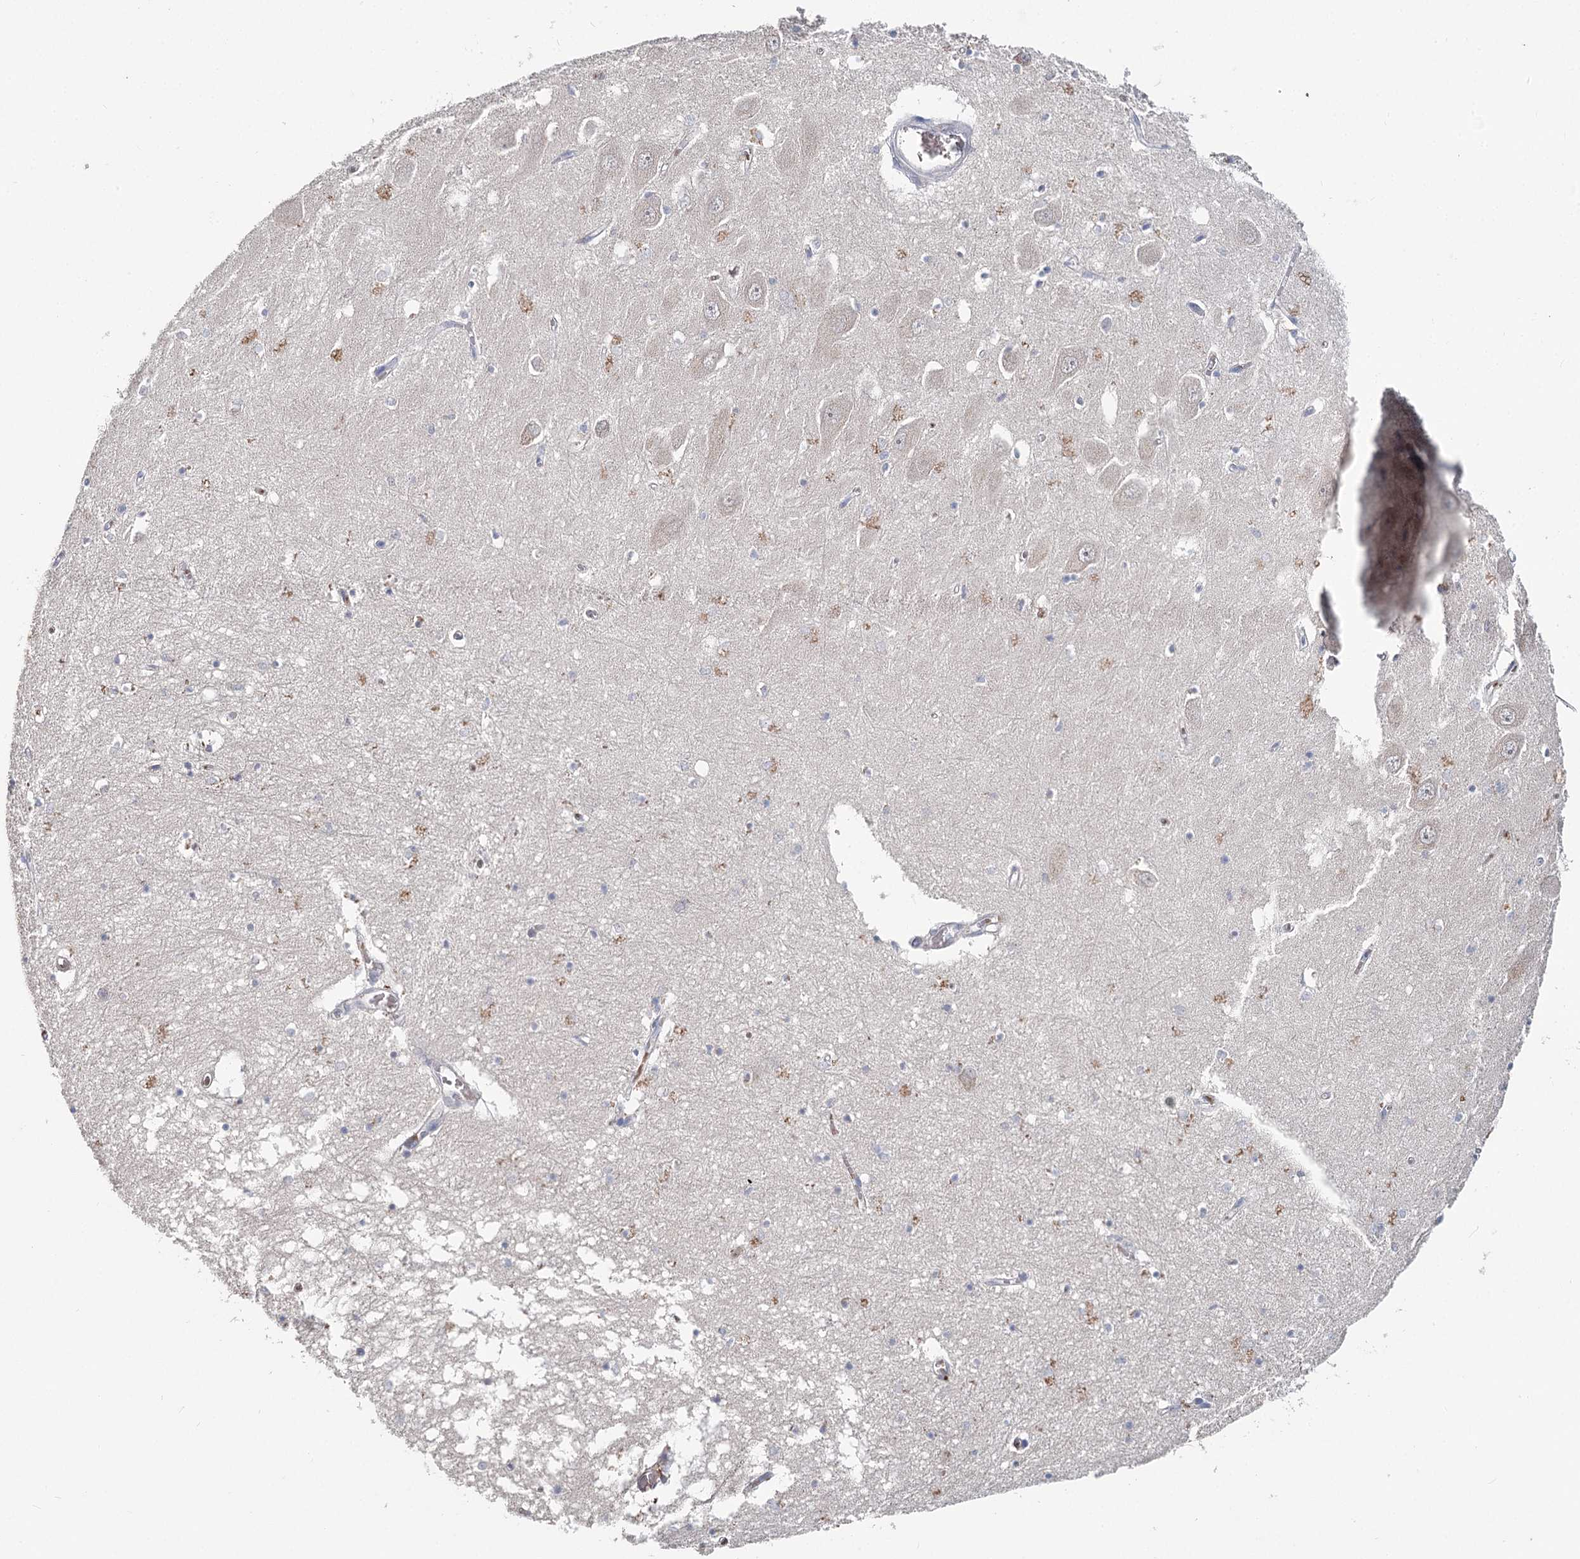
{"staining": {"intensity": "weak", "quantity": "<25%", "location": "cytoplasmic/membranous"}, "tissue": "hippocampus", "cell_type": "Glial cells", "image_type": "normal", "snomed": [{"axis": "morphology", "description": "Normal tissue, NOS"}, {"axis": "topography", "description": "Hippocampus"}], "caption": "IHC micrograph of normal human hippocampus stained for a protein (brown), which exhibits no positivity in glial cells.", "gene": "FBXO7", "patient": {"sex": "male", "age": 70}}